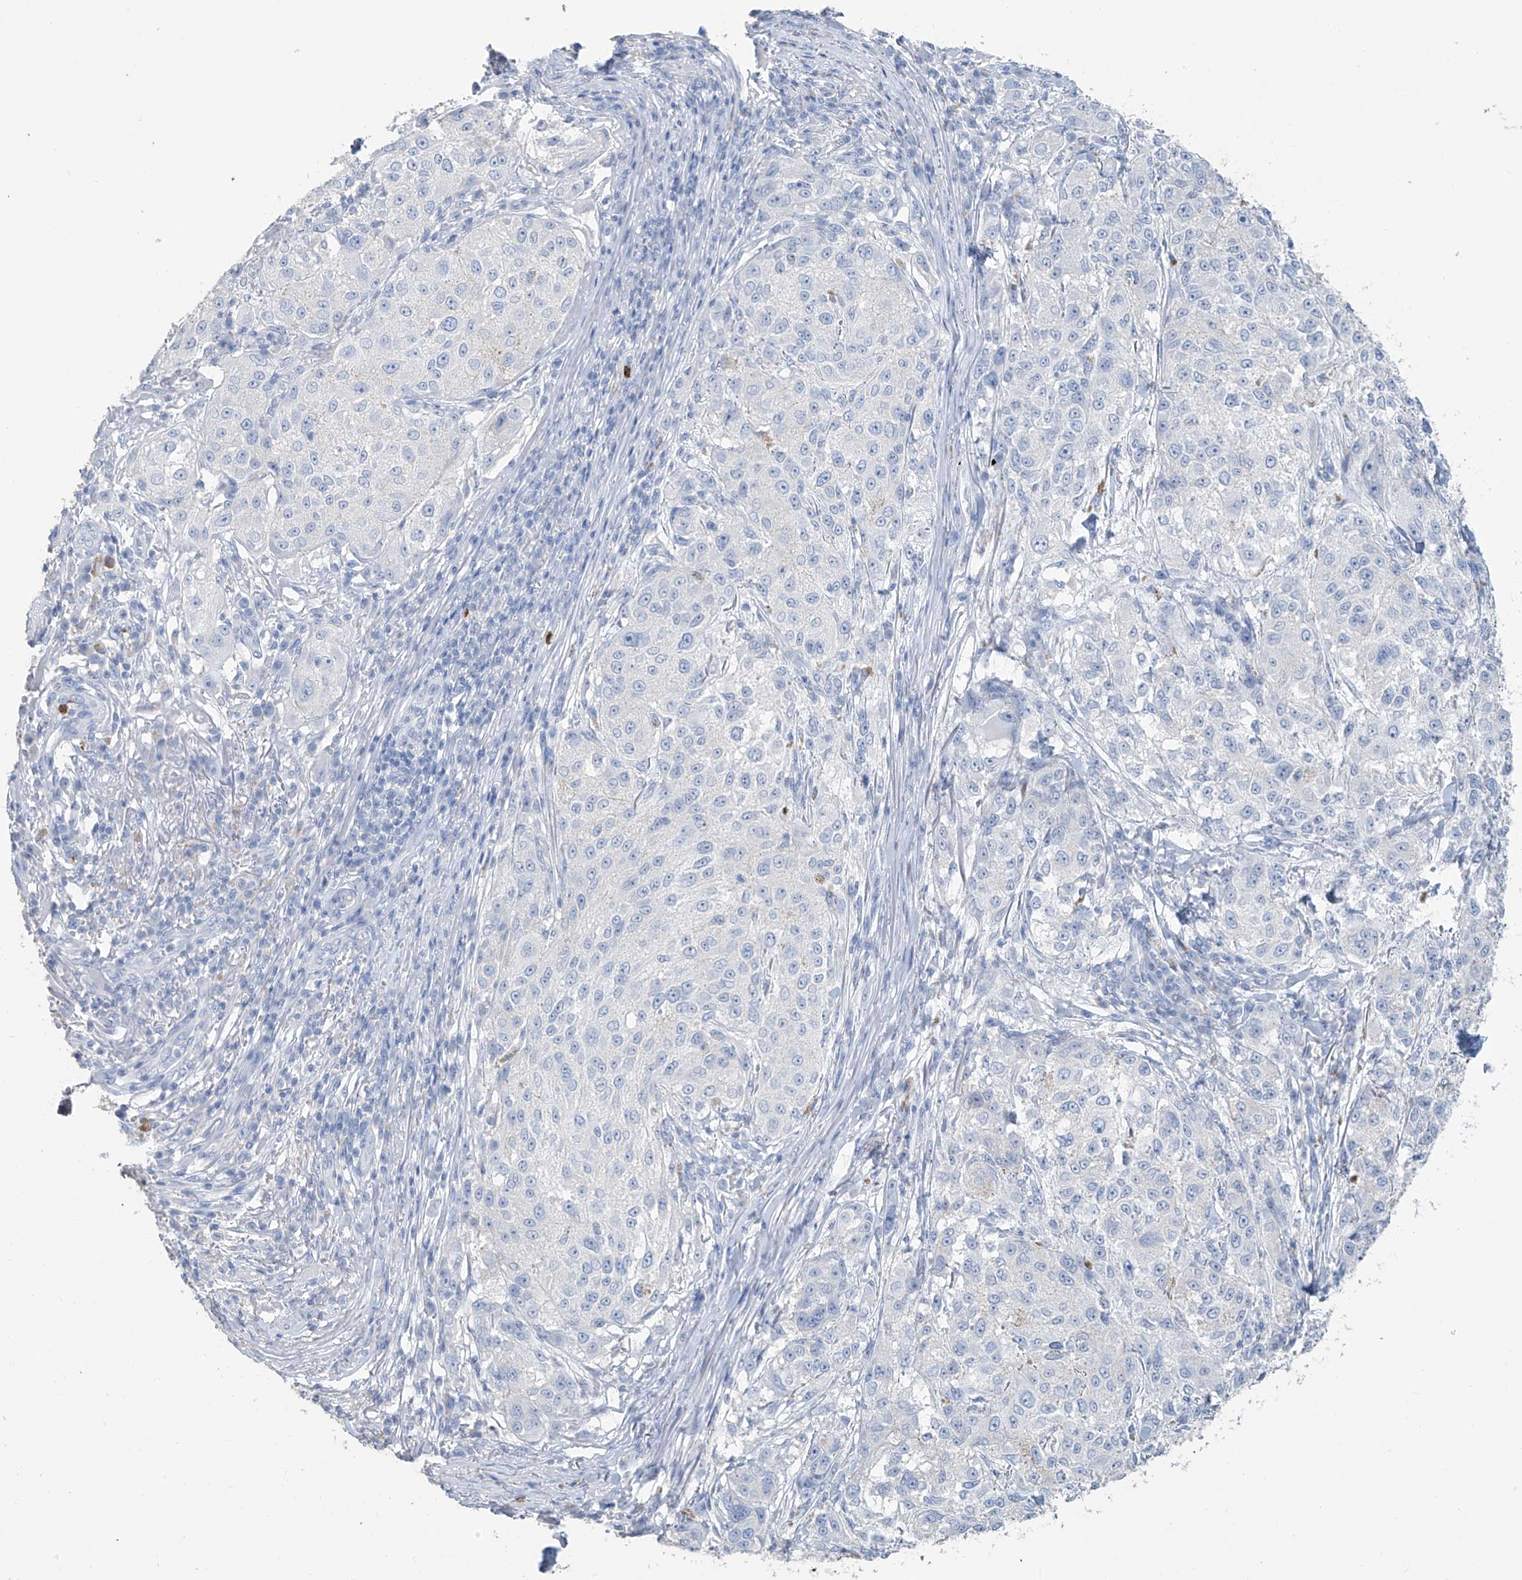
{"staining": {"intensity": "negative", "quantity": "none", "location": "none"}, "tissue": "melanoma", "cell_type": "Tumor cells", "image_type": "cancer", "snomed": [{"axis": "morphology", "description": "Necrosis, NOS"}, {"axis": "morphology", "description": "Malignant melanoma, NOS"}, {"axis": "topography", "description": "Skin"}], "caption": "Immunohistochemistry (IHC) histopathology image of neoplastic tissue: melanoma stained with DAB (3,3'-diaminobenzidine) reveals no significant protein staining in tumor cells.", "gene": "PAFAH1B3", "patient": {"sex": "female", "age": 87}}